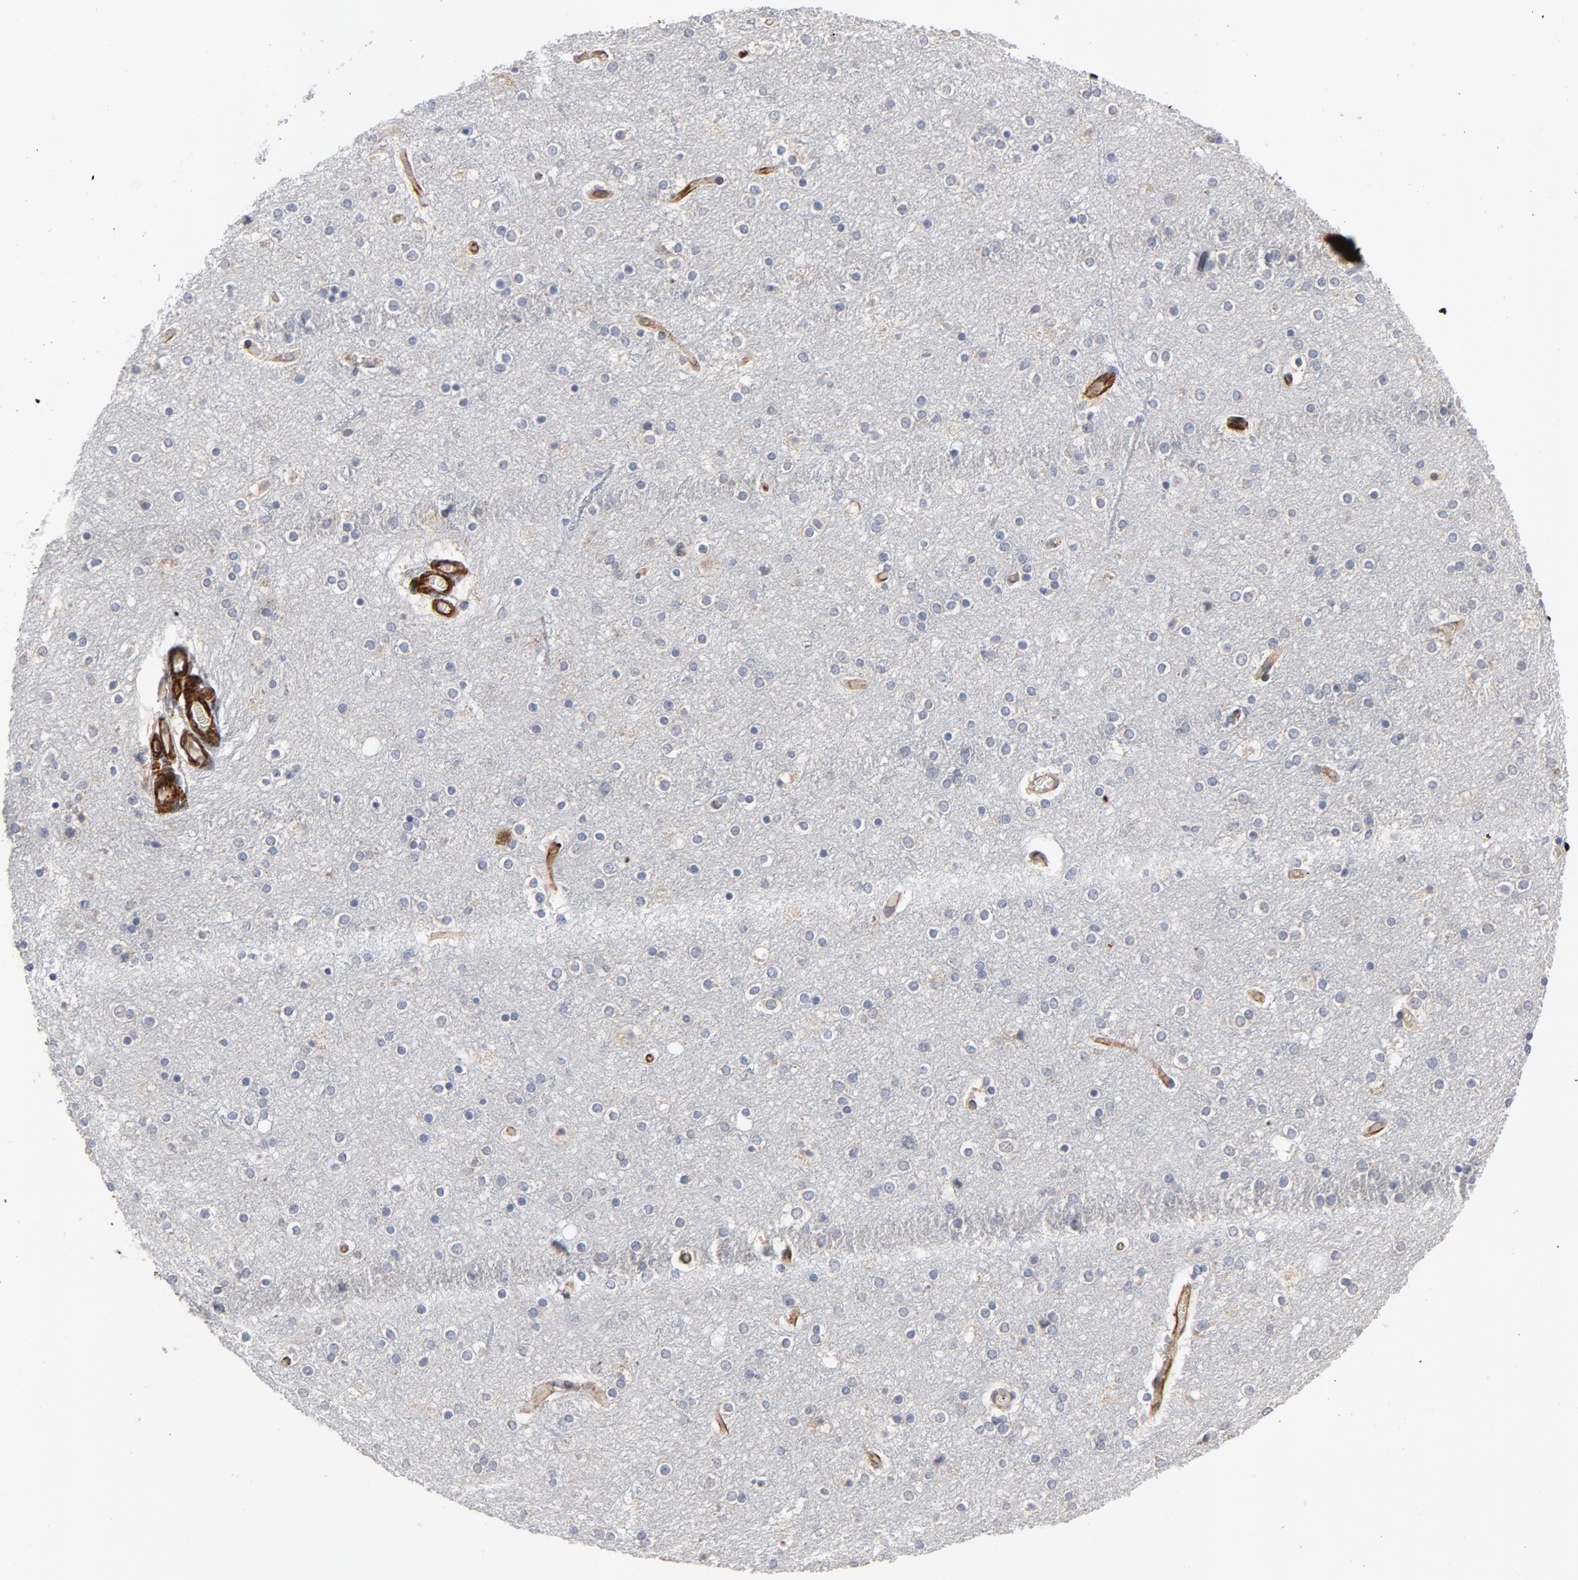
{"staining": {"intensity": "strong", "quantity": ">75%", "location": "cytoplasmic/membranous"}, "tissue": "cerebral cortex", "cell_type": "Endothelial cells", "image_type": "normal", "snomed": [{"axis": "morphology", "description": "Normal tissue, NOS"}, {"axis": "topography", "description": "Cerebral cortex"}], "caption": "The immunohistochemical stain labels strong cytoplasmic/membranous positivity in endothelial cells of unremarkable cerebral cortex. The protein is shown in brown color, while the nuclei are stained blue.", "gene": "FAM118A", "patient": {"sex": "female", "age": 54}}